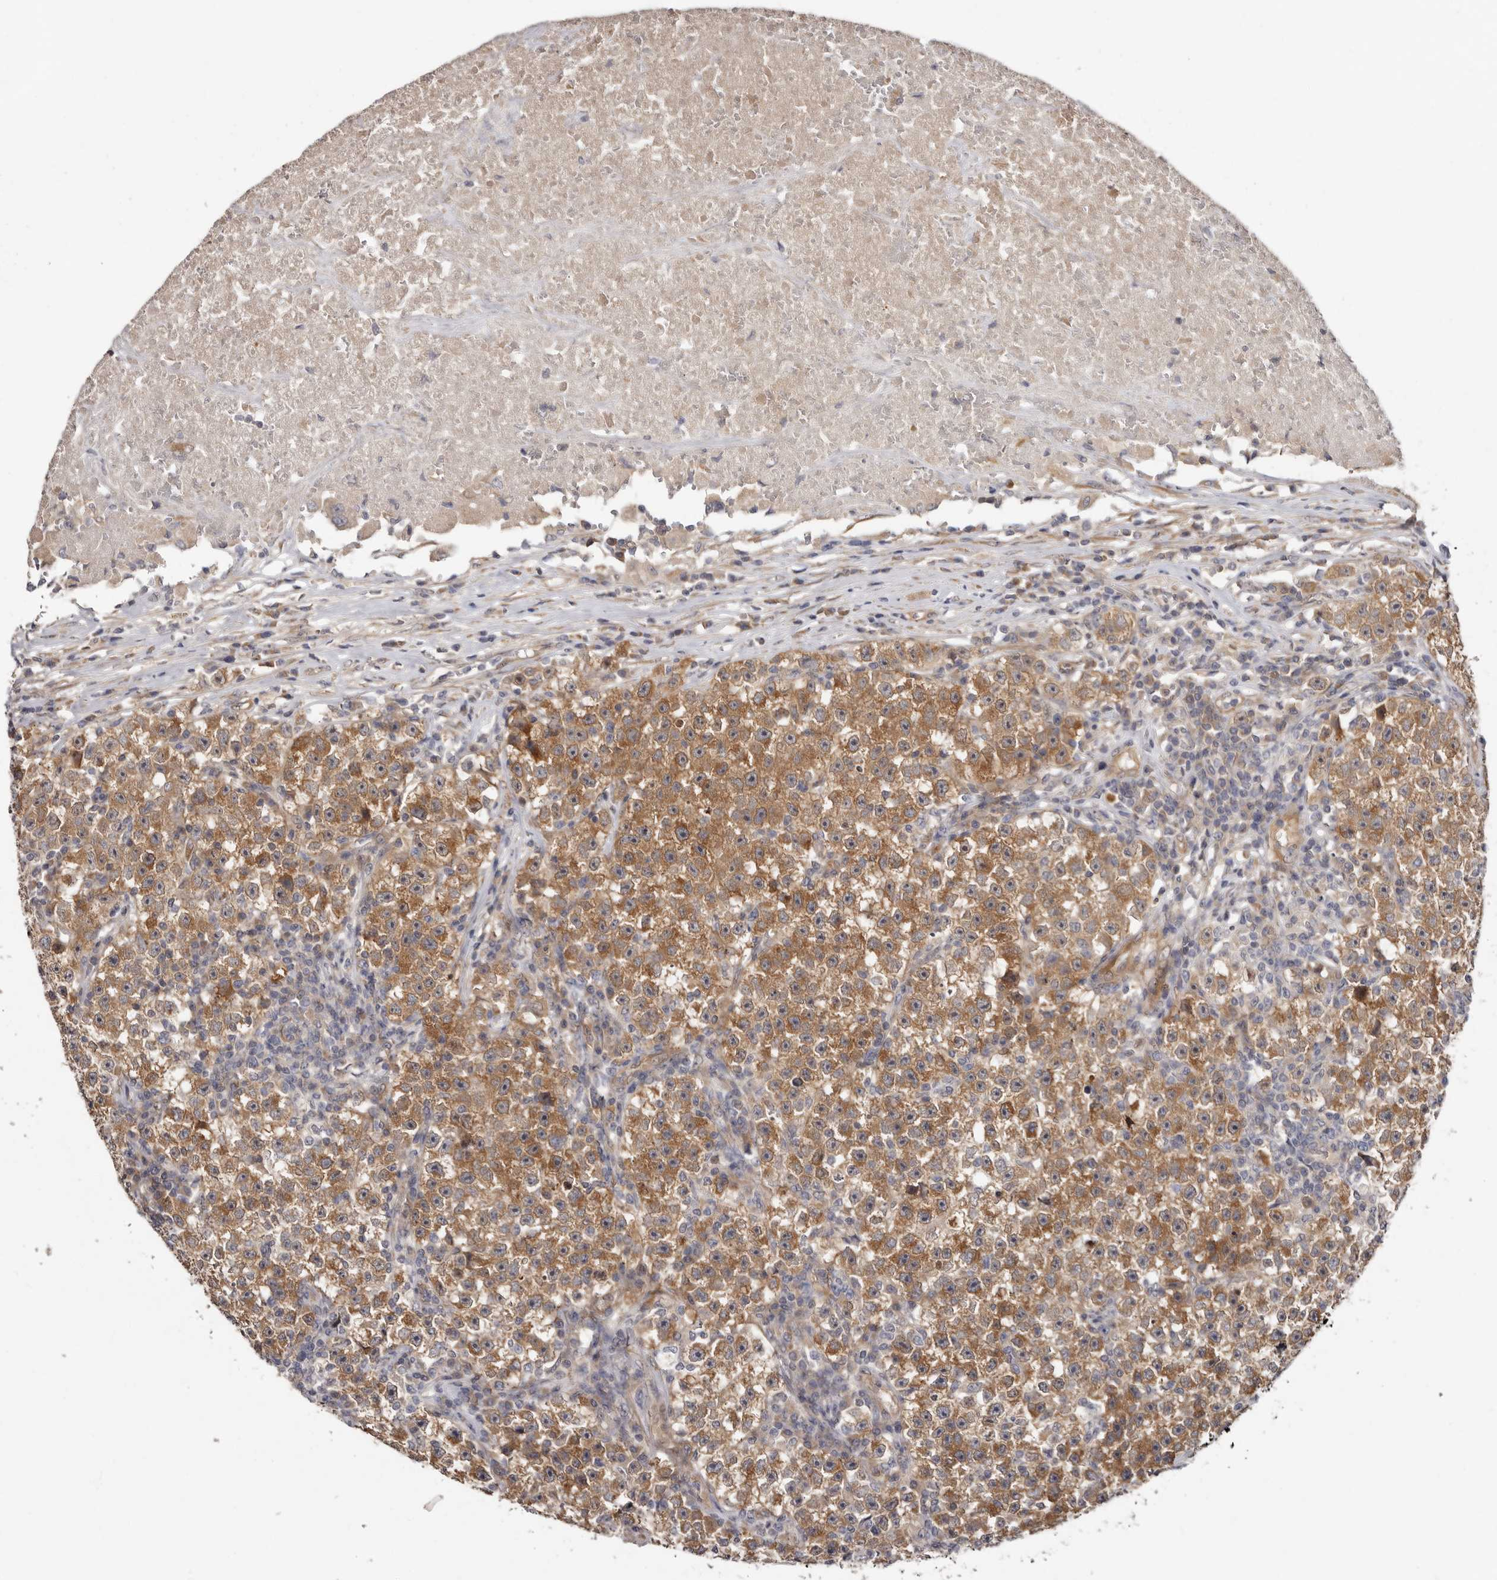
{"staining": {"intensity": "moderate", "quantity": ">75%", "location": "cytoplasmic/membranous"}, "tissue": "testis cancer", "cell_type": "Tumor cells", "image_type": "cancer", "snomed": [{"axis": "morphology", "description": "Seminoma, NOS"}, {"axis": "topography", "description": "Testis"}], "caption": "Protein expression analysis of seminoma (testis) displays moderate cytoplasmic/membranous staining in about >75% of tumor cells.", "gene": "SBDS", "patient": {"sex": "male", "age": 22}}